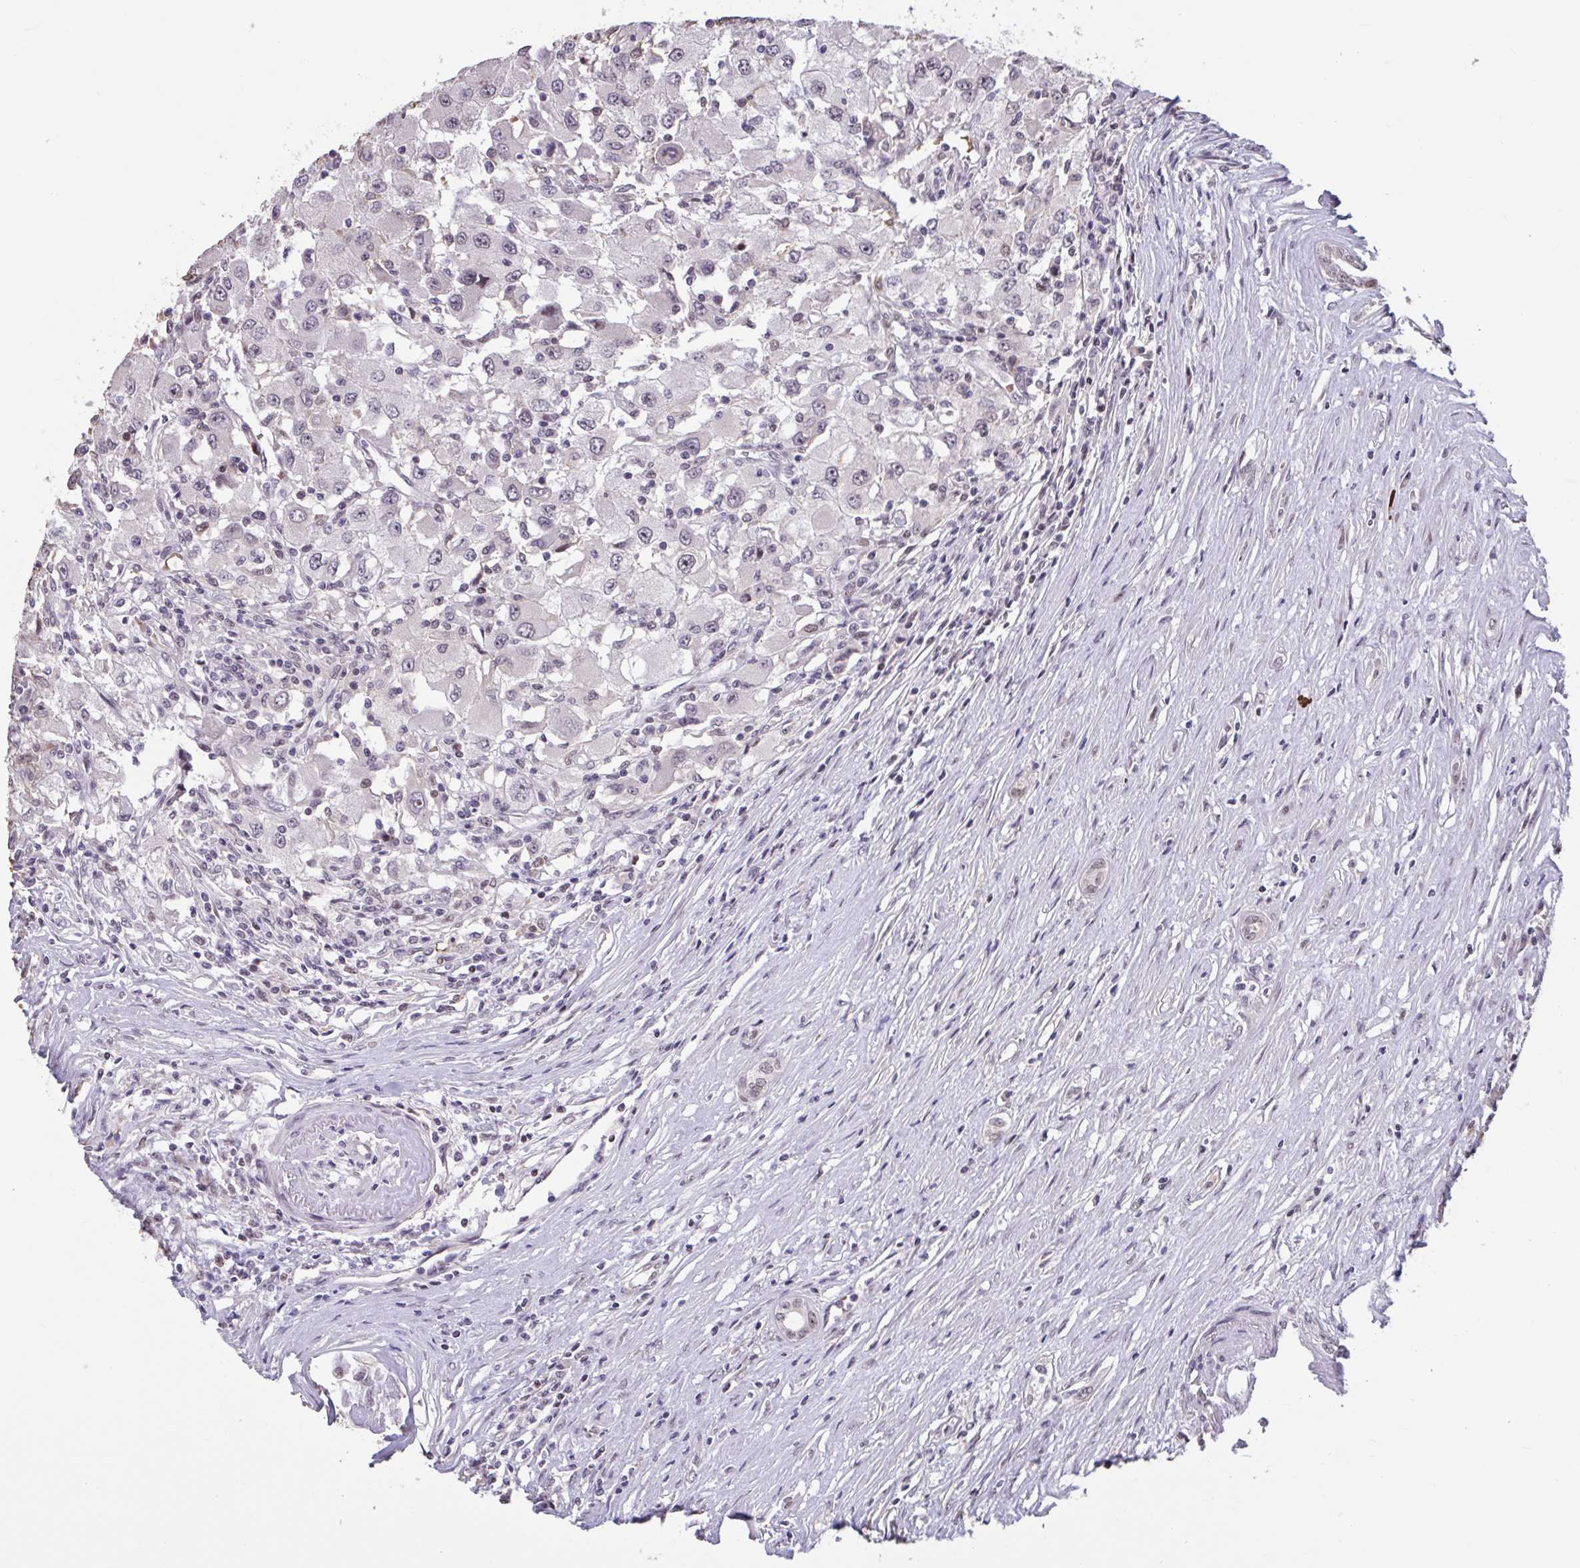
{"staining": {"intensity": "negative", "quantity": "none", "location": "none"}, "tissue": "renal cancer", "cell_type": "Tumor cells", "image_type": "cancer", "snomed": [{"axis": "morphology", "description": "Adenocarcinoma, NOS"}, {"axis": "topography", "description": "Kidney"}], "caption": "A high-resolution image shows IHC staining of renal cancer, which shows no significant positivity in tumor cells.", "gene": "ZNF414", "patient": {"sex": "female", "age": 67}}